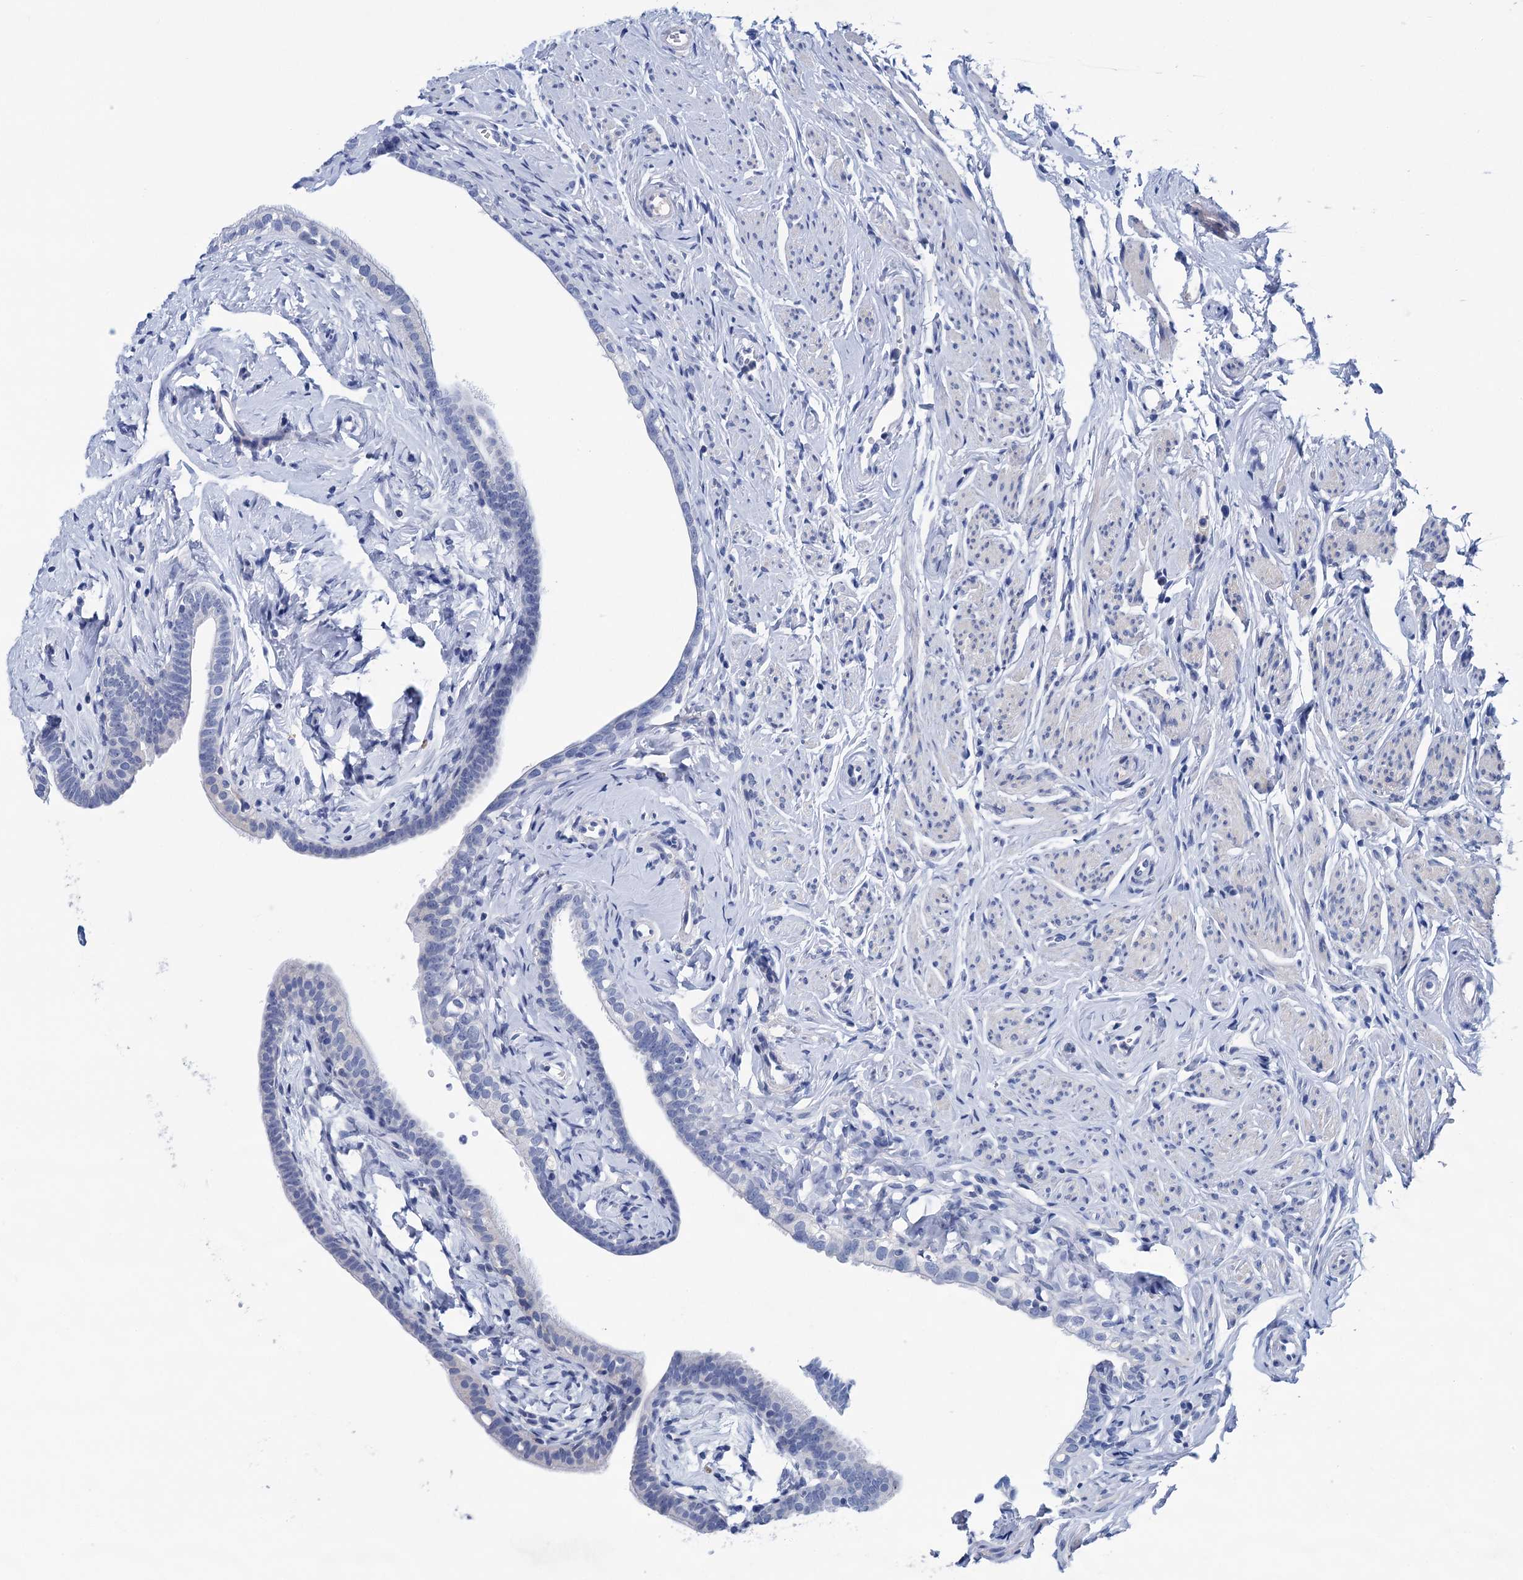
{"staining": {"intensity": "negative", "quantity": "none", "location": "none"}, "tissue": "fallopian tube", "cell_type": "Glandular cells", "image_type": "normal", "snomed": [{"axis": "morphology", "description": "Normal tissue, NOS"}, {"axis": "topography", "description": "Fallopian tube"}], "caption": "Immunohistochemistry (IHC) of unremarkable fallopian tube displays no expression in glandular cells. (DAB immunohistochemistry (IHC) visualized using brightfield microscopy, high magnification).", "gene": "MYOZ3", "patient": {"sex": "female", "age": 66}}